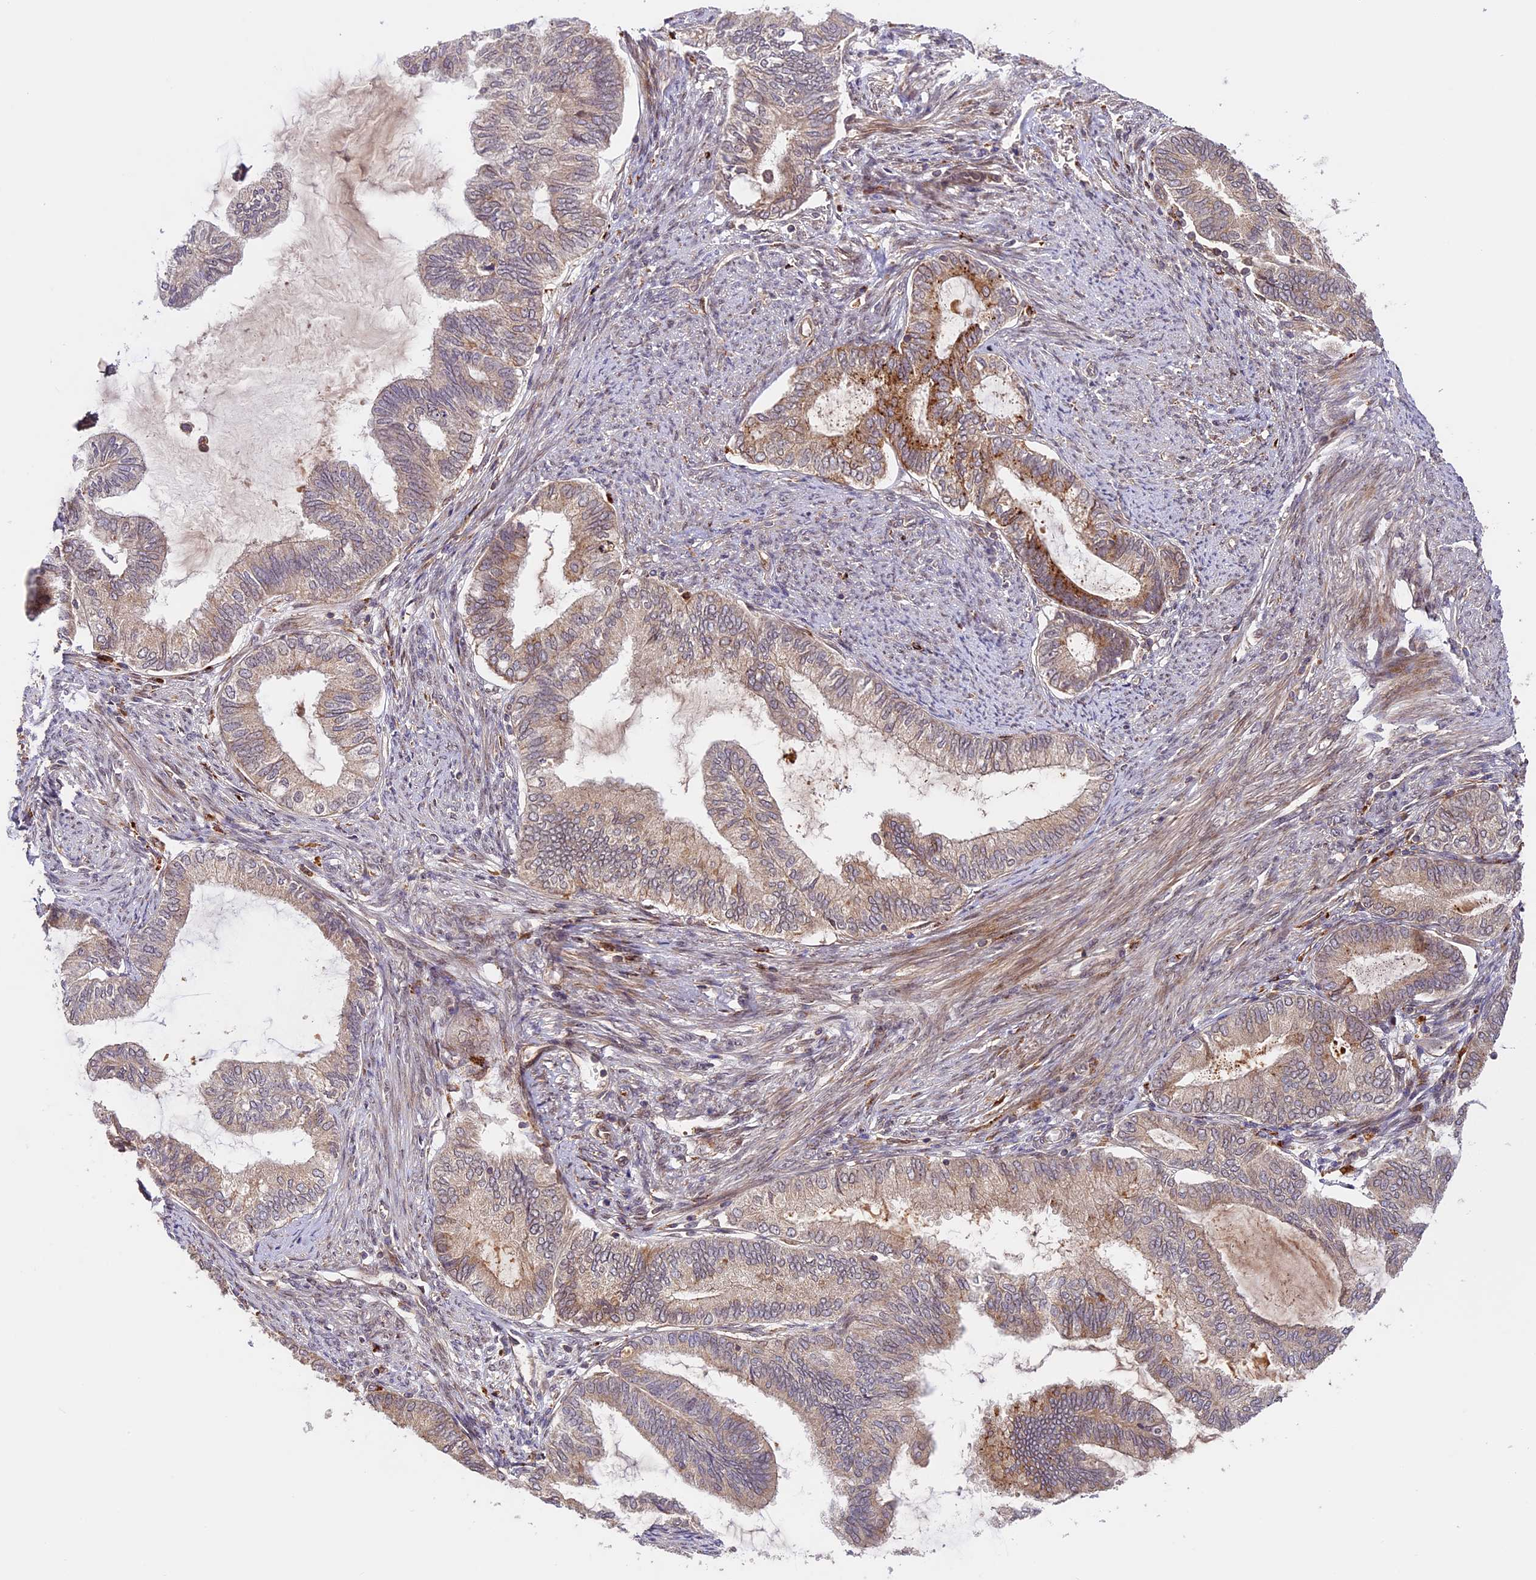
{"staining": {"intensity": "moderate", "quantity": "<25%", "location": "cytoplasmic/membranous"}, "tissue": "endometrial cancer", "cell_type": "Tumor cells", "image_type": "cancer", "snomed": [{"axis": "morphology", "description": "Adenocarcinoma, NOS"}, {"axis": "topography", "description": "Endometrium"}], "caption": "This image reveals IHC staining of endometrial cancer, with low moderate cytoplasmic/membranous positivity in approximately <25% of tumor cells.", "gene": "DGKH", "patient": {"sex": "female", "age": 86}}